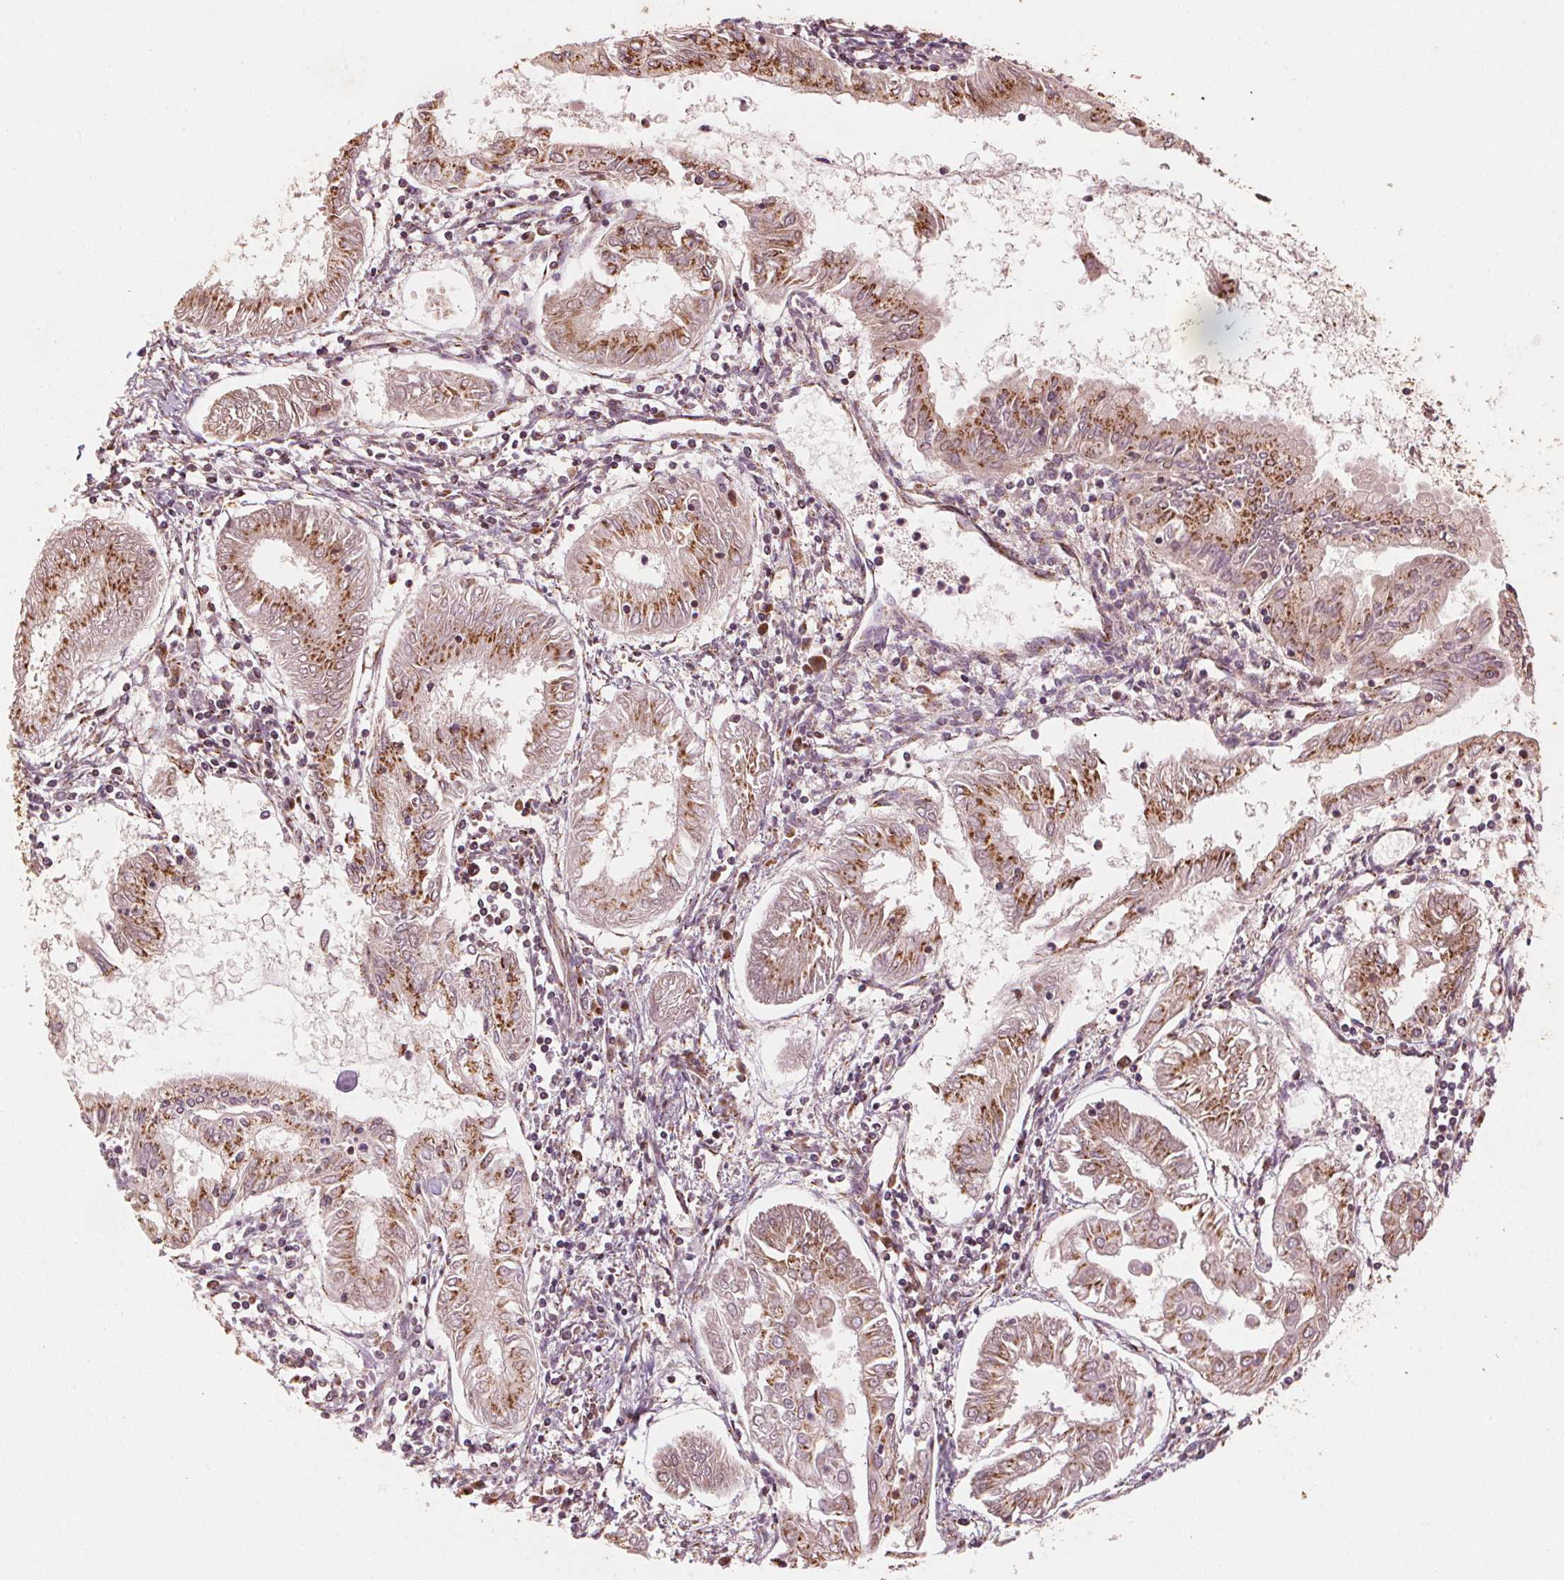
{"staining": {"intensity": "strong", "quantity": ">75%", "location": "cytoplasmic/membranous"}, "tissue": "endometrial cancer", "cell_type": "Tumor cells", "image_type": "cancer", "snomed": [{"axis": "morphology", "description": "Adenocarcinoma, NOS"}, {"axis": "topography", "description": "Endometrium"}], "caption": "This histopathology image displays immunohistochemistry (IHC) staining of human endometrial cancer (adenocarcinoma), with high strong cytoplasmic/membranous staining in about >75% of tumor cells.", "gene": "TOMM70", "patient": {"sex": "female", "age": 68}}